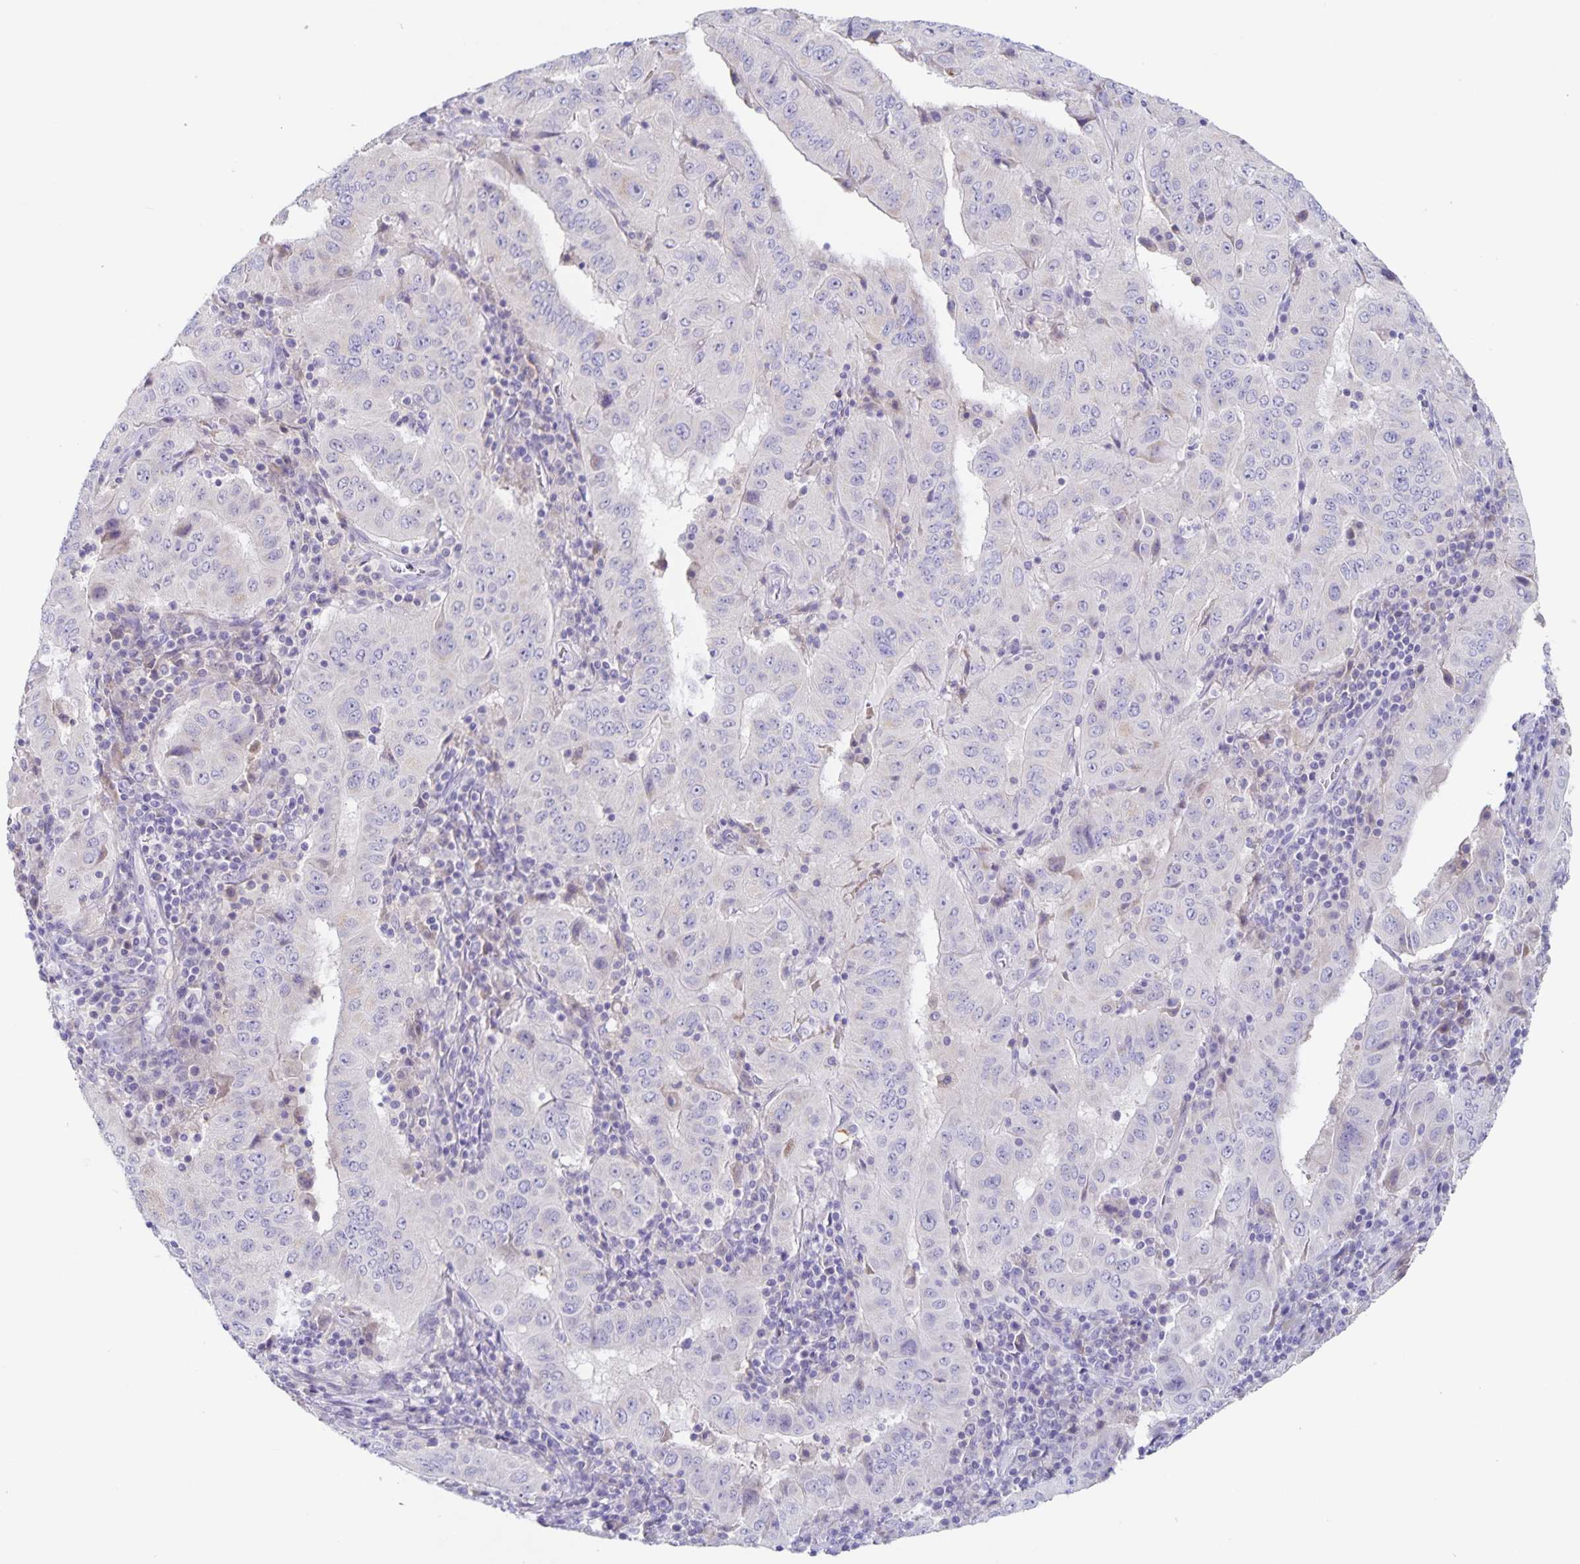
{"staining": {"intensity": "negative", "quantity": "none", "location": "none"}, "tissue": "pancreatic cancer", "cell_type": "Tumor cells", "image_type": "cancer", "snomed": [{"axis": "morphology", "description": "Adenocarcinoma, NOS"}, {"axis": "topography", "description": "Pancreas"}], "caption": "IHC image of pancreatic cancer stained for a protein (brown), which displays no expression in tumor cells.", "gene": "RPL36A", "patient": {"sex": "male", "age": 63}}